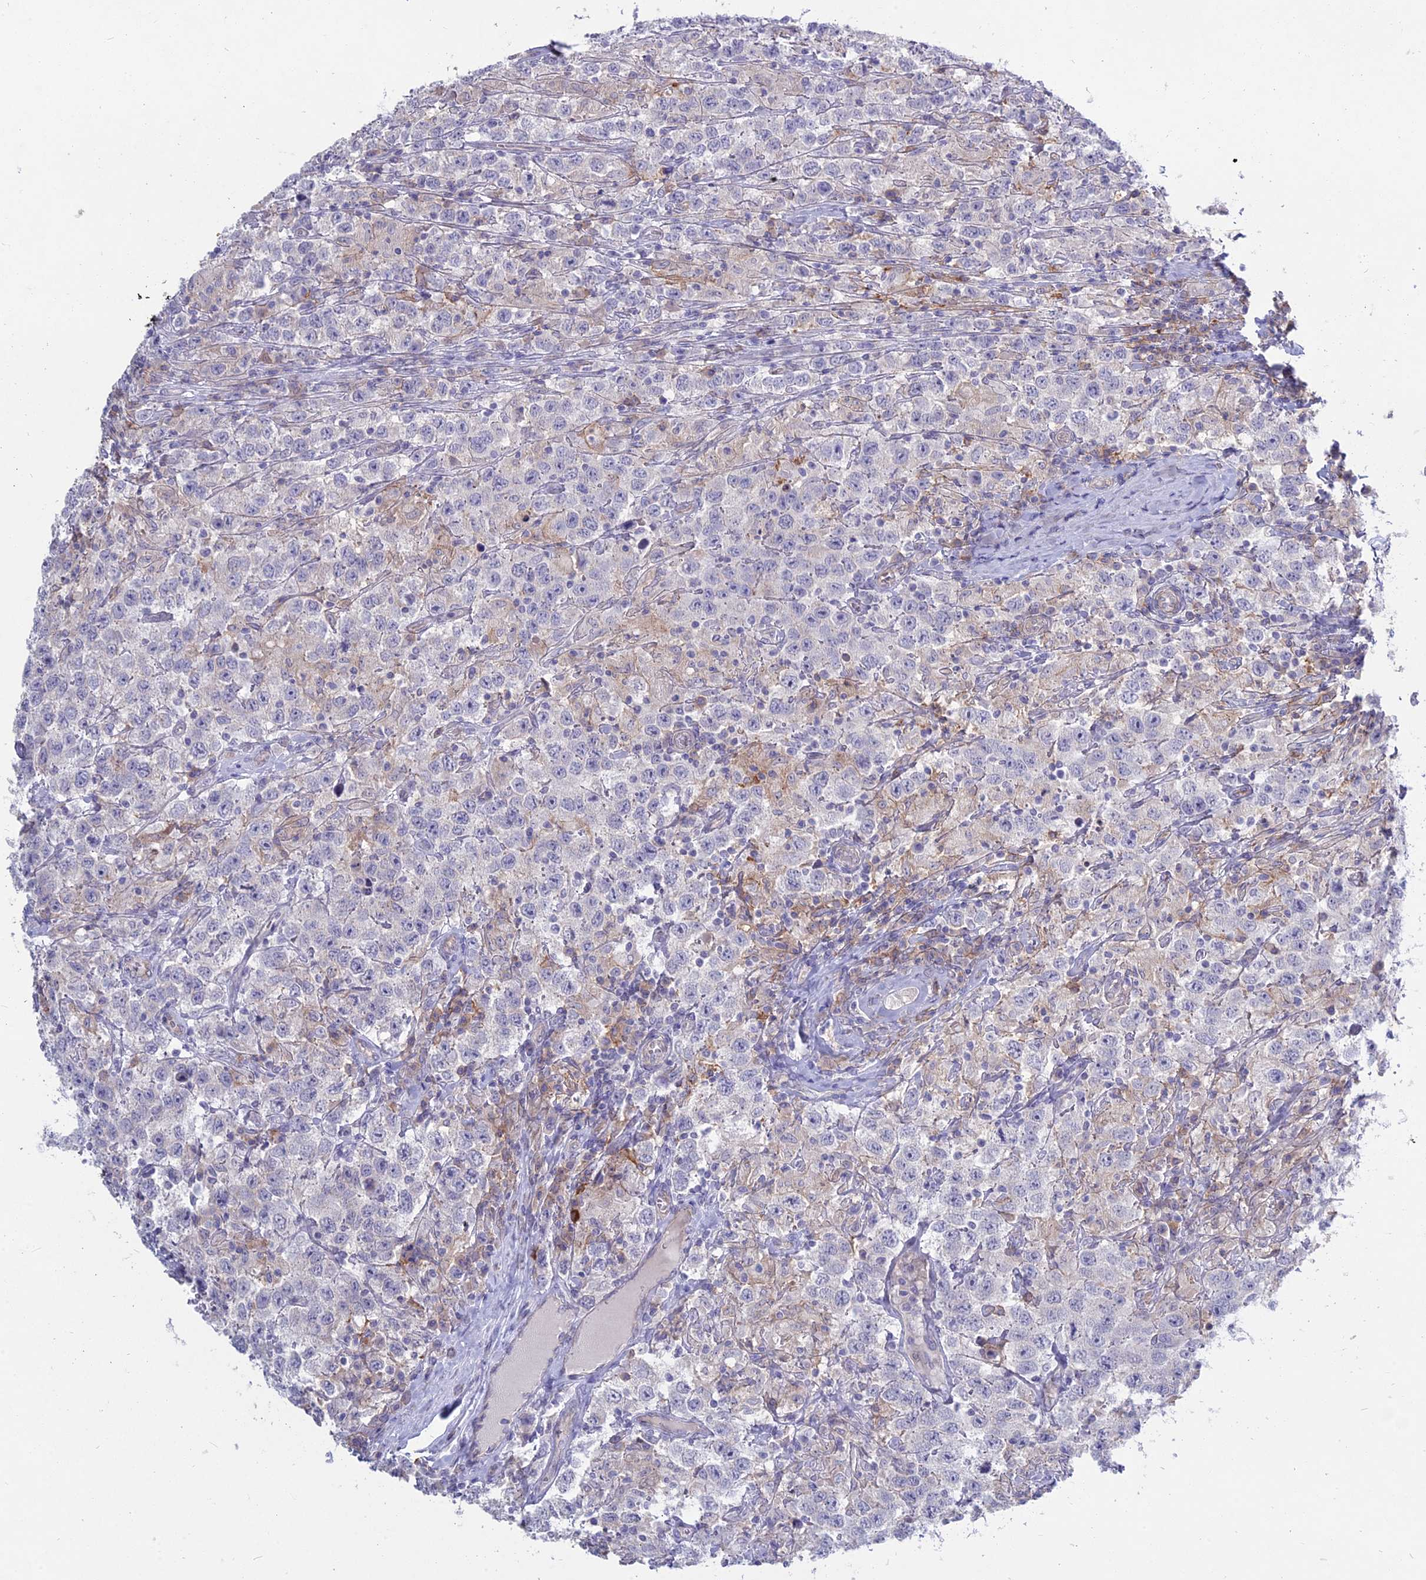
{"staining": {"intensity": "negative", "quantity": "none", "location": "none"}, "tissue": "testis cancer", "cell_type": "Tumor cells", "image_type": "cancer", "snomed": [{"axis": "morphology", "description": "Seminoma, NOS"}, {"axis": "topography", "description": "Testis"}], "caption": "Tumor cells show no significant protein expression in testis cancer (seminoma). (IHC, brightfield microscopy, high magnification).", "gene": "MYO5B", "patient": {"sex": "male", "age": 41}}